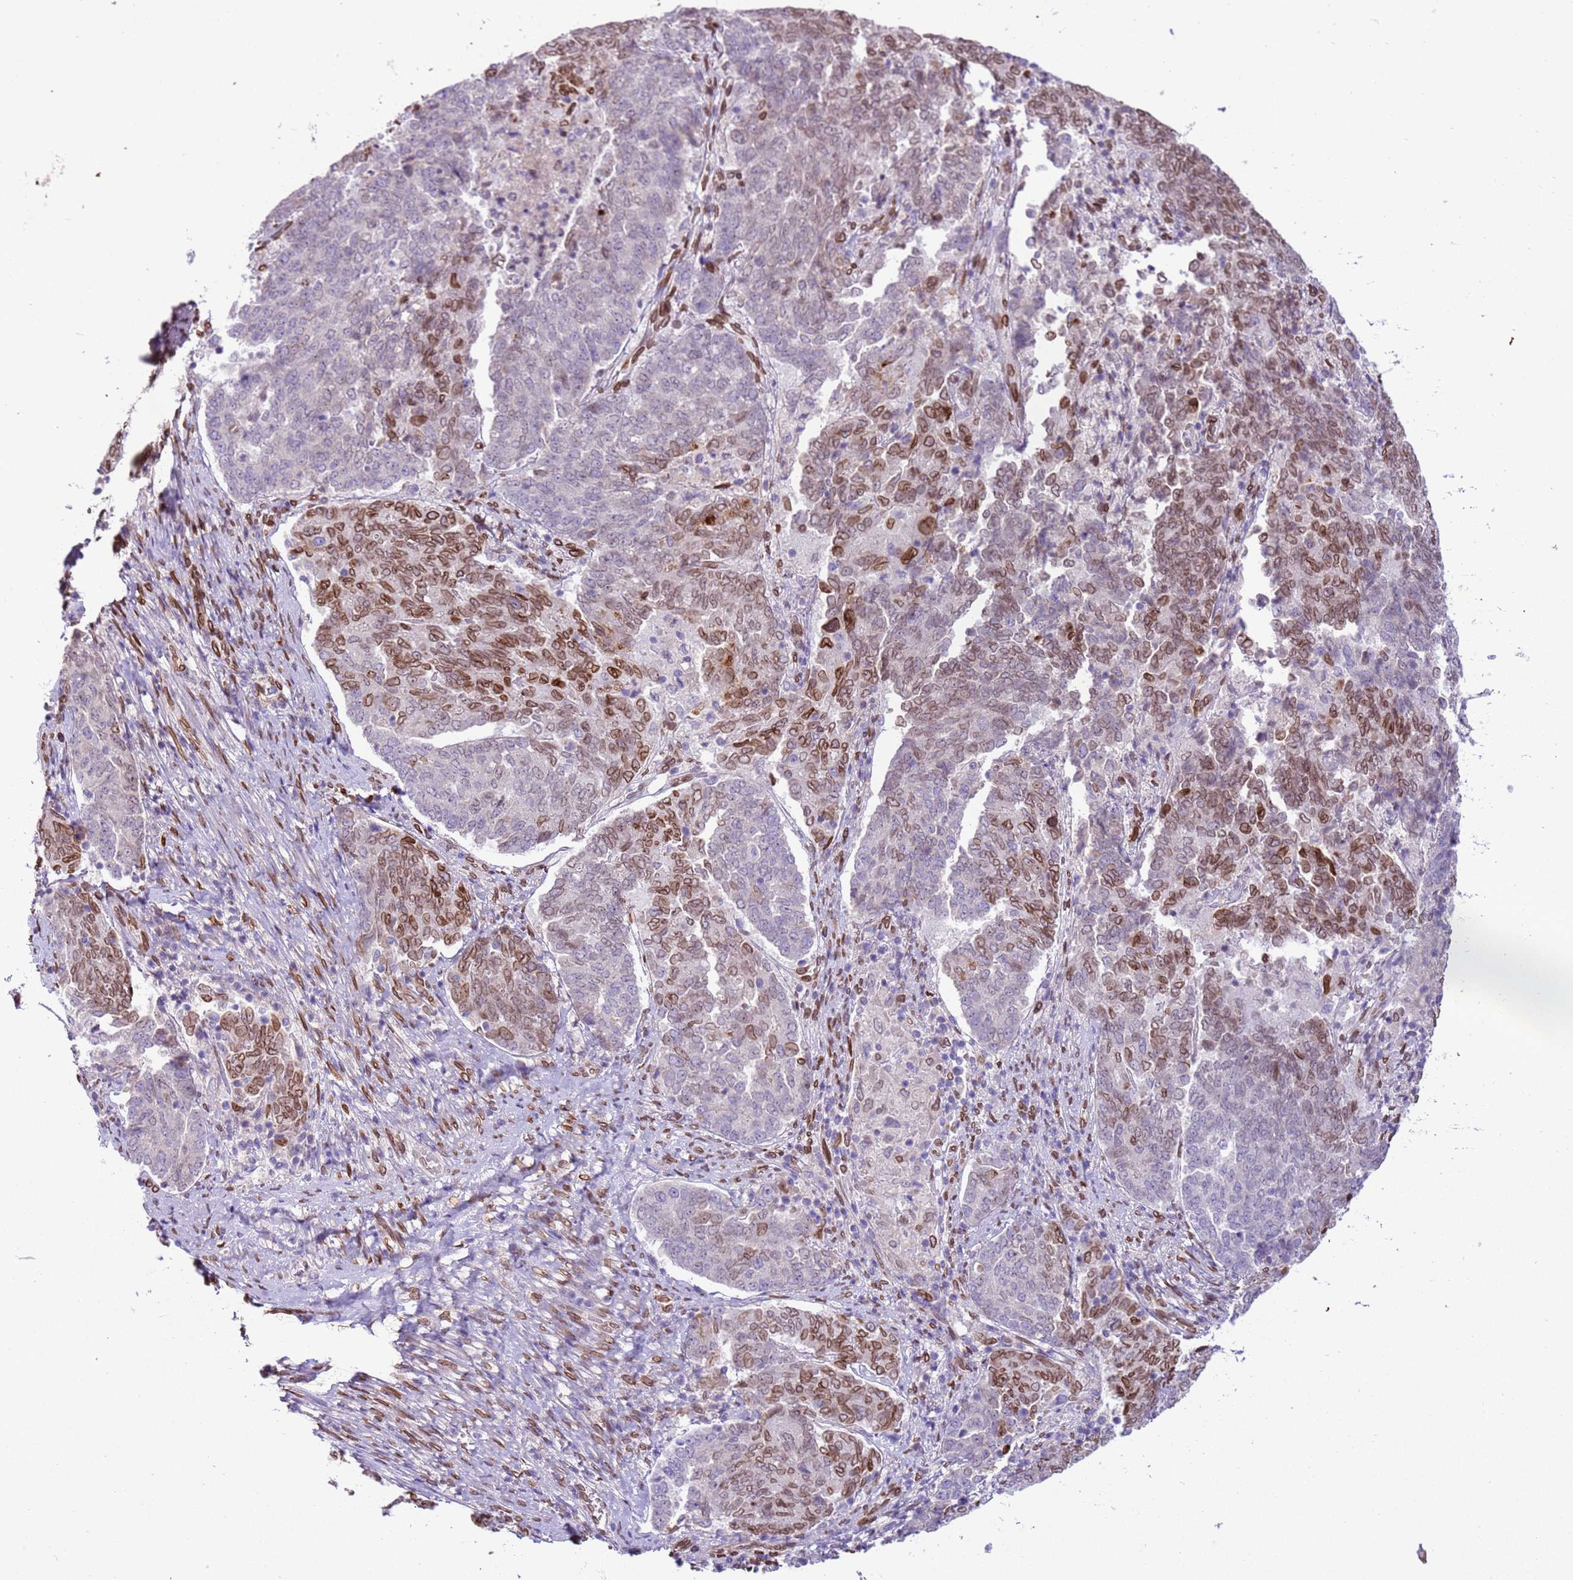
{"staining": {"intensity": "moderate", "quantity": "25%-75%", "location": "cytoplasmic/membranous,nuclear"}, "tissue": "endometrial cancer", "cell_type": "Tumor cells", "image_type": "cancer", "snomed": [{"axis": "morphology", "description": "Adenocarcinoma, NOS"}, {"axis": "topography", "description": "Endometrium"}], "caption": "This is an image of immunohistochemistry (IHC) staining of endometrial adenocarcinoma, which shows moderate expression in the cytoplasmic/membranous and nuclear of tumor cells.", "gene": "TMEM47", "patient": {"sex": "female", "age": 80}}